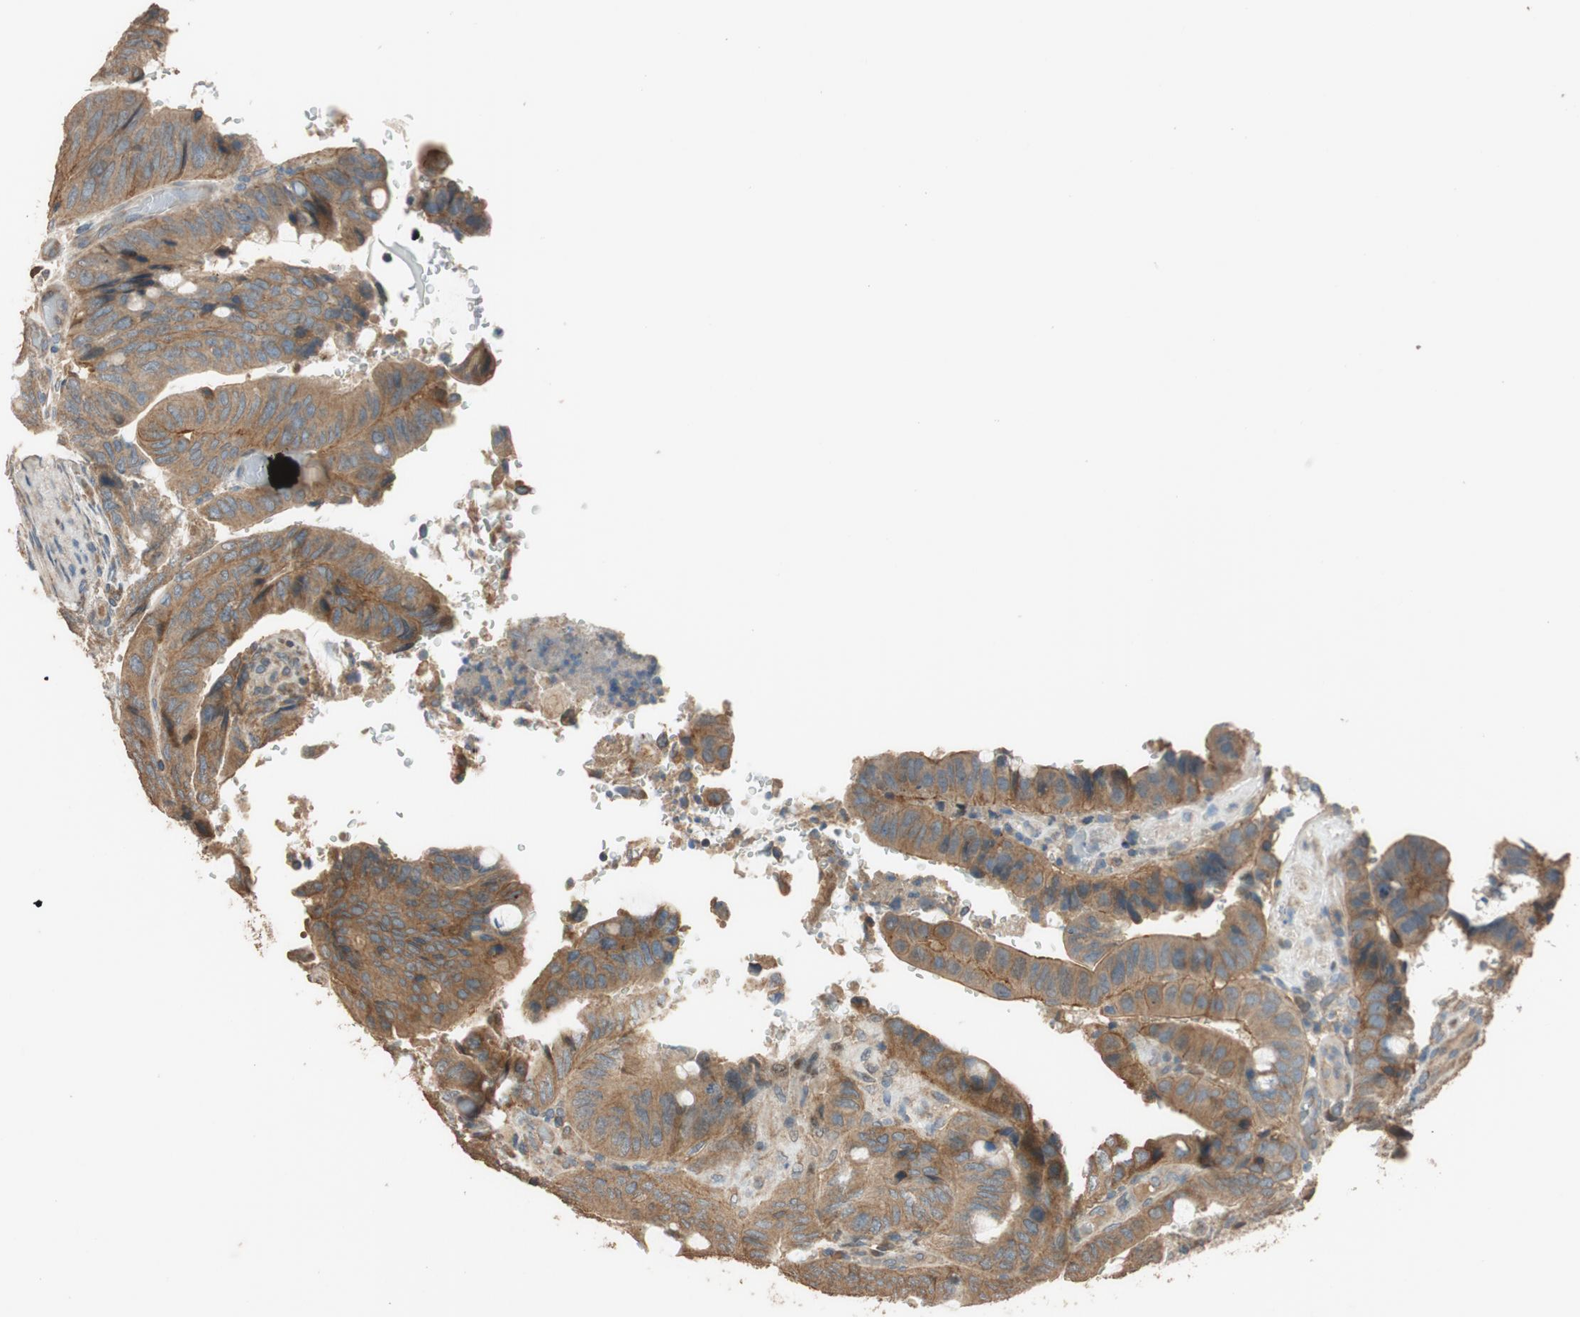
{"staining": {"intensity": "moderate", "quantity": ">75%", "location": "cytoplasmic/membranous"}, "tissue": "colorectal cancer", "cell_type": "Tumor cells", "image_type": "cancer", "snomed": [{"axis": "morphology", "description": "Normal tissue, NOS"}, {"axis": "morphology", "description": "Adenocarcinoma, NOS"}, {"axis": "topography", "description": "Rectum"}, {"axis": "topography", "description": "Peripheral nerve tissue"}], "caption": "Colorectal adenocarcinoma stained with immunohistochemistry displays moderate cytoplasmic/membranous positivity in about >75% of tumor cells.", "gene": "MST1R", "patient": {"sex": "male", "age": 92}}